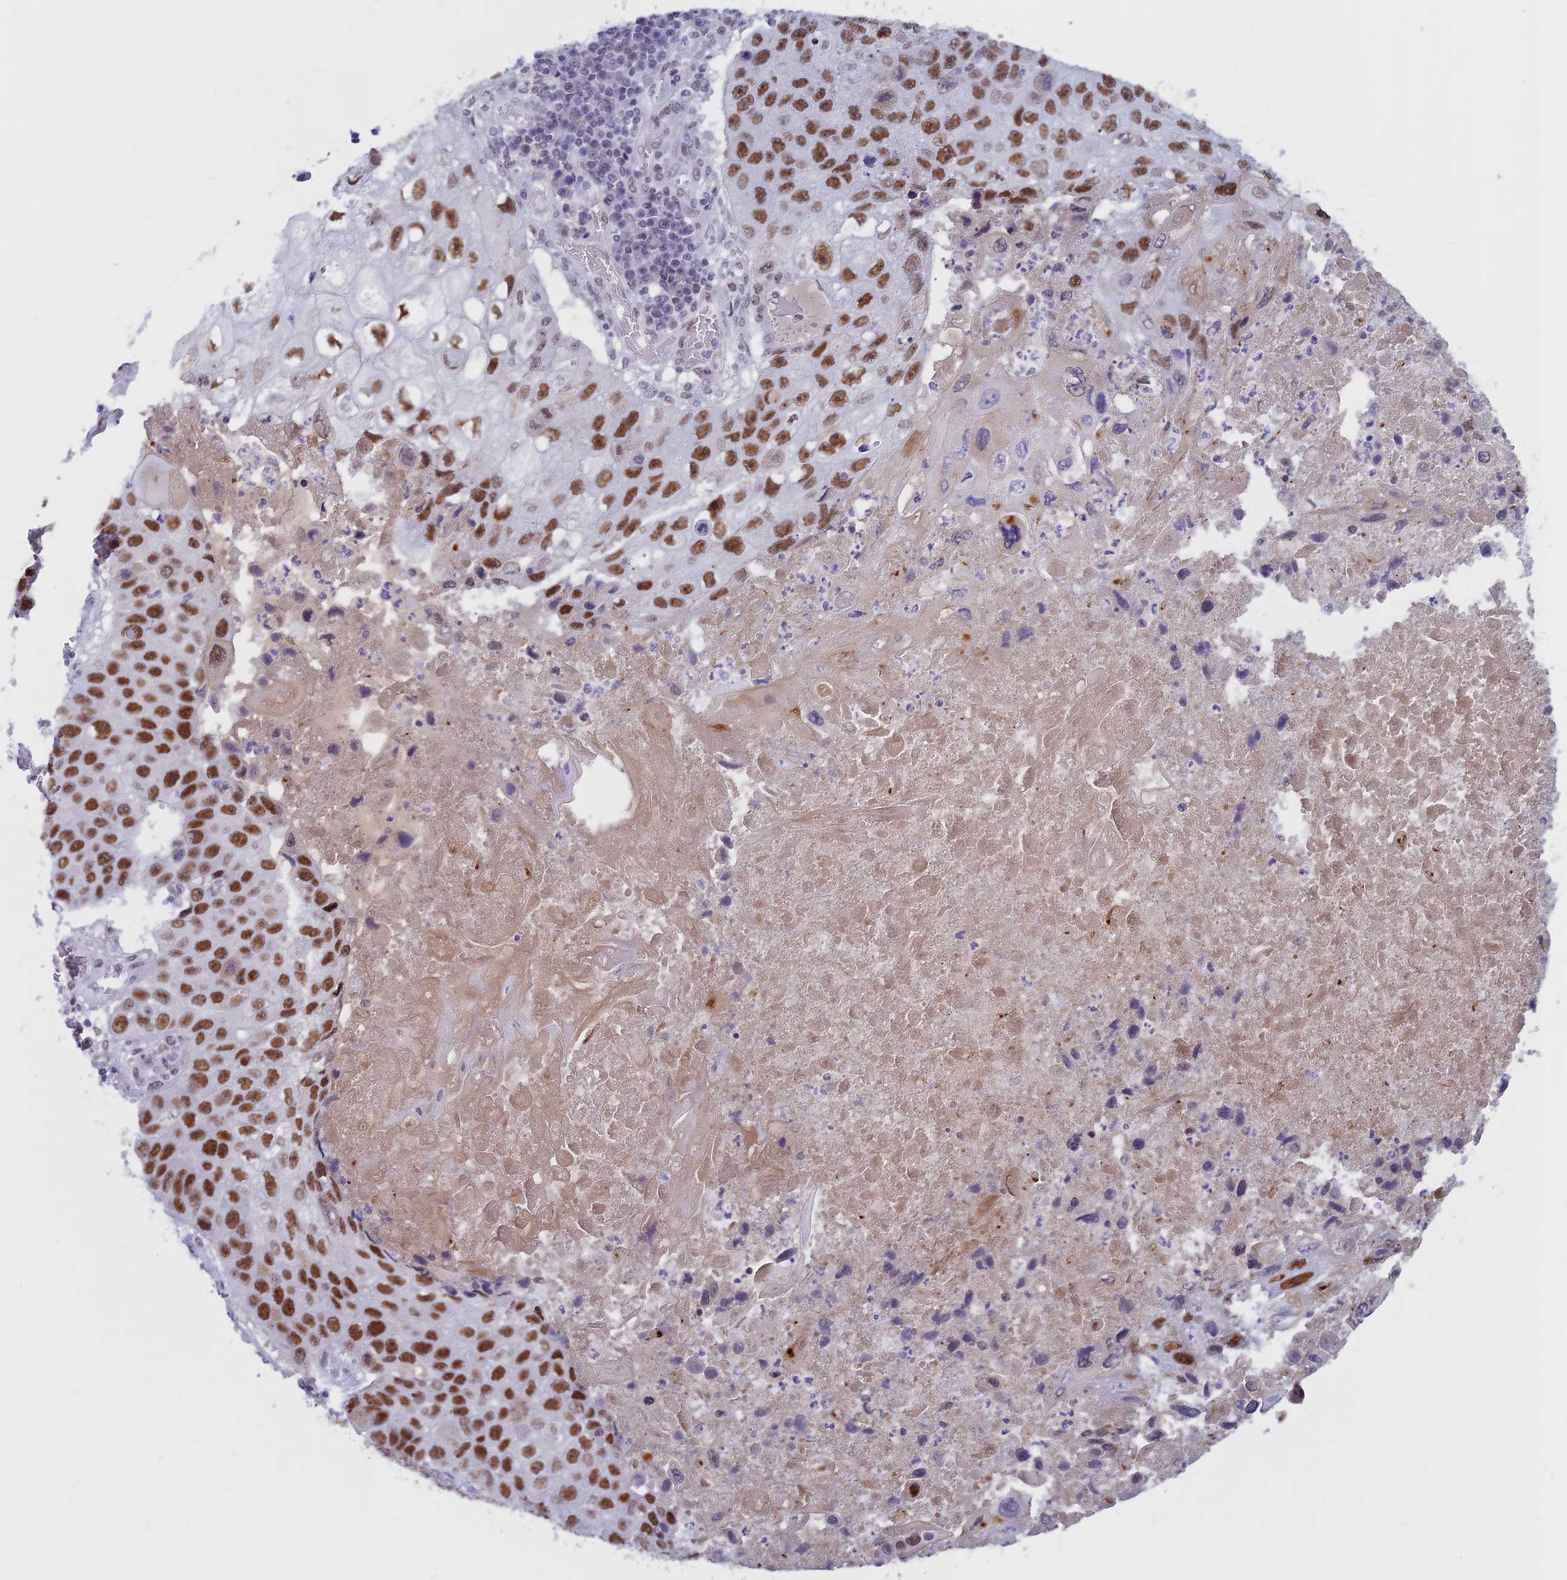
{"staining": {"intensity": "strong", "quantity": ">75%", "location": "nuclear"}, "tissue": "lung cancer", "cell_type": "Tumor cells", "image_type": "cancer", "snomed": [{"axis": "morphology", "description": "Squamous cell carcinoma, NOS"}, {"axis": "topography", "description": "Lung"}], "caption": "Strong nuclear positivity for a protein is appreciated in about >75% of tumor cells of squamous cell carcinoma (lung) using IHC.", "gene": "ASH2L", "patient": {"sex": "male", "age": 61}}